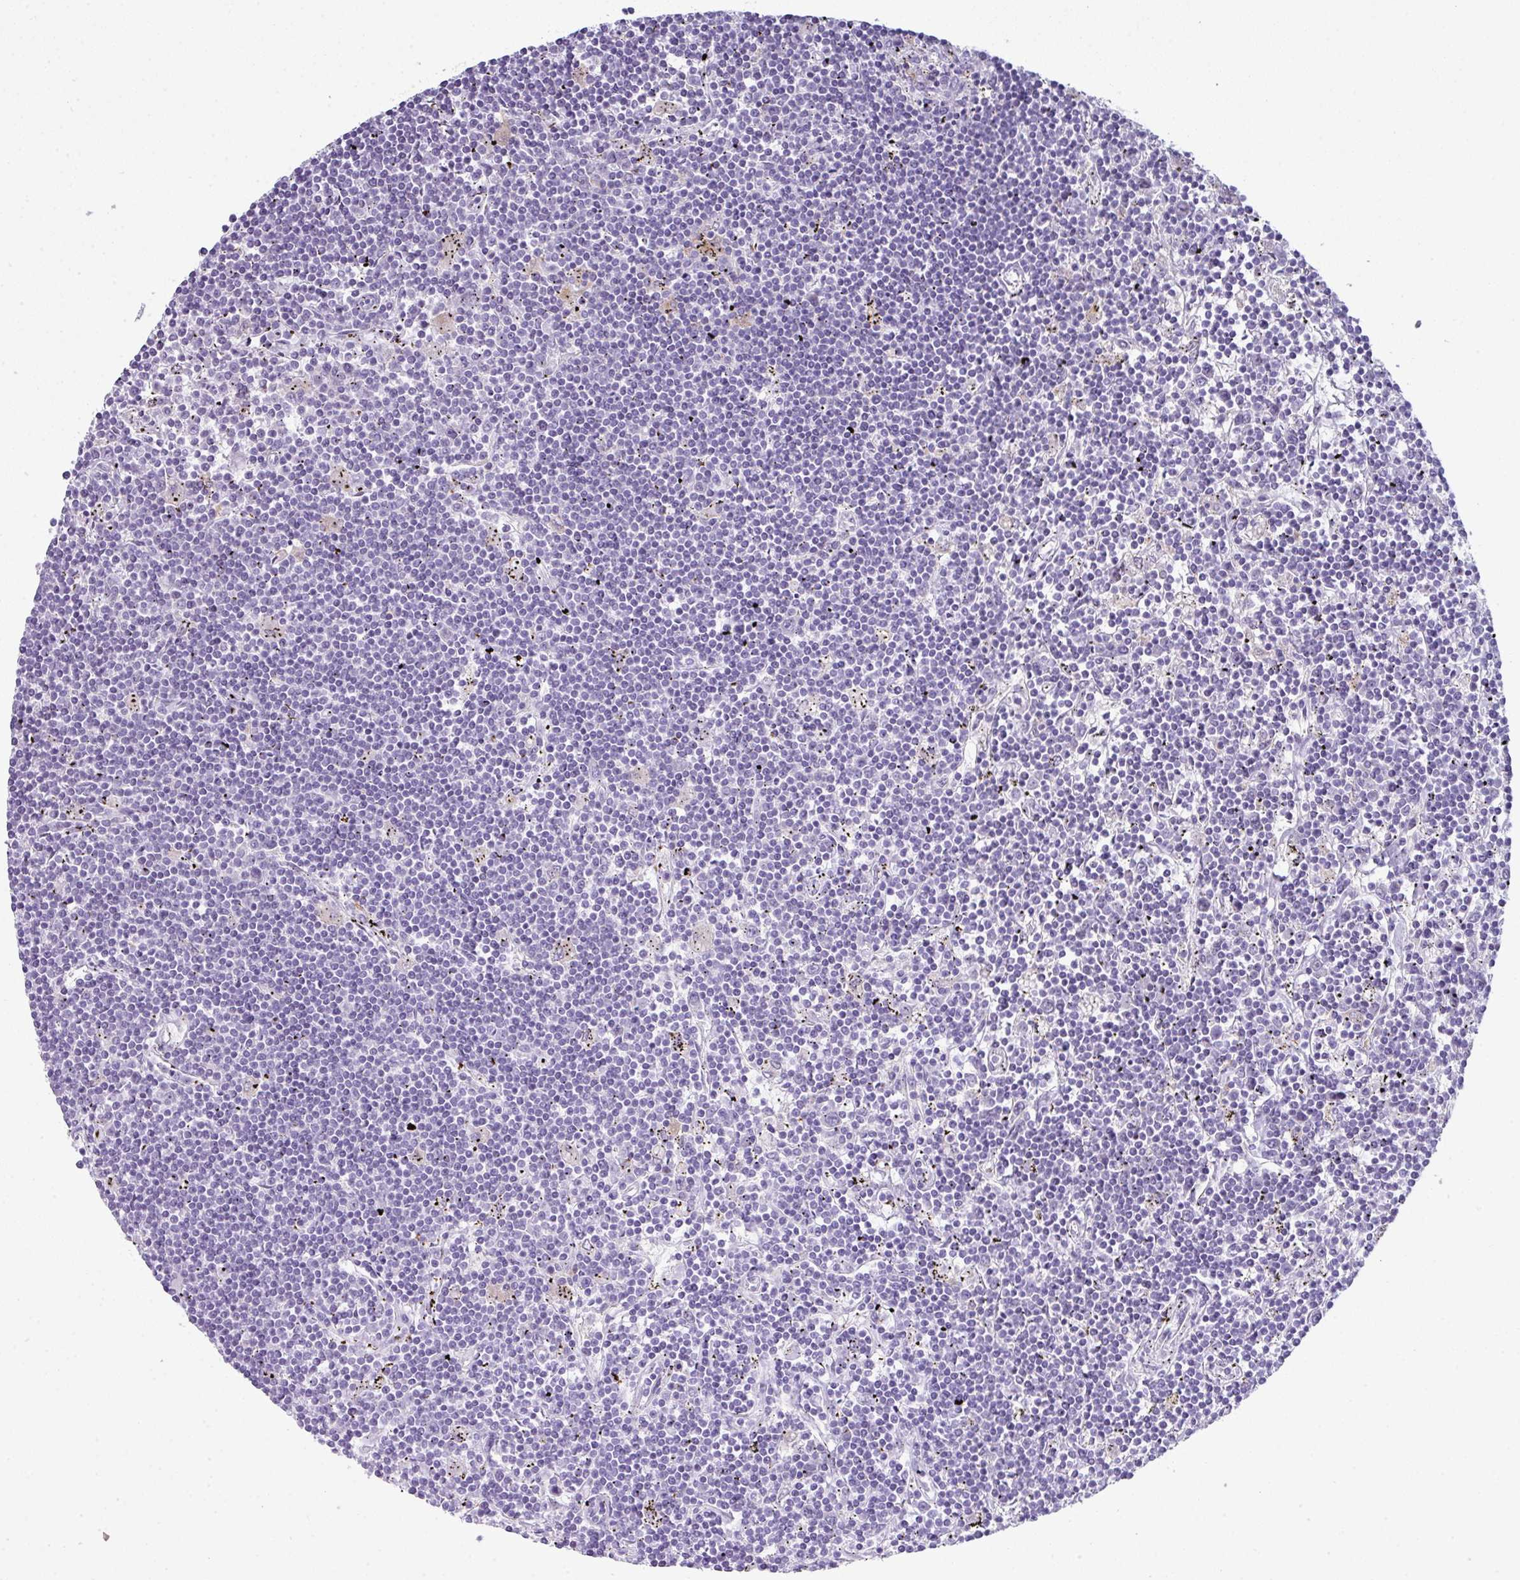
{"staining": {"intensity": "negative", "quantity": "none", "location": "none"}, "tissue": "lymphoma", "cell_type": "Tumor cells", "image_type": "cancer", "snomed": [{"axis": "morphology", "description": "Malignant lymphoma, non-Hodgkin's type, Low grade"}, {"axis": "topography", "description": "Spleen"}], "caption": "Lymphoma was stained to show a protein in brown. There is no significant expression in tumor cells.", "gene": "ABCC5", "patient": {"sex": "male", "age": 76}}